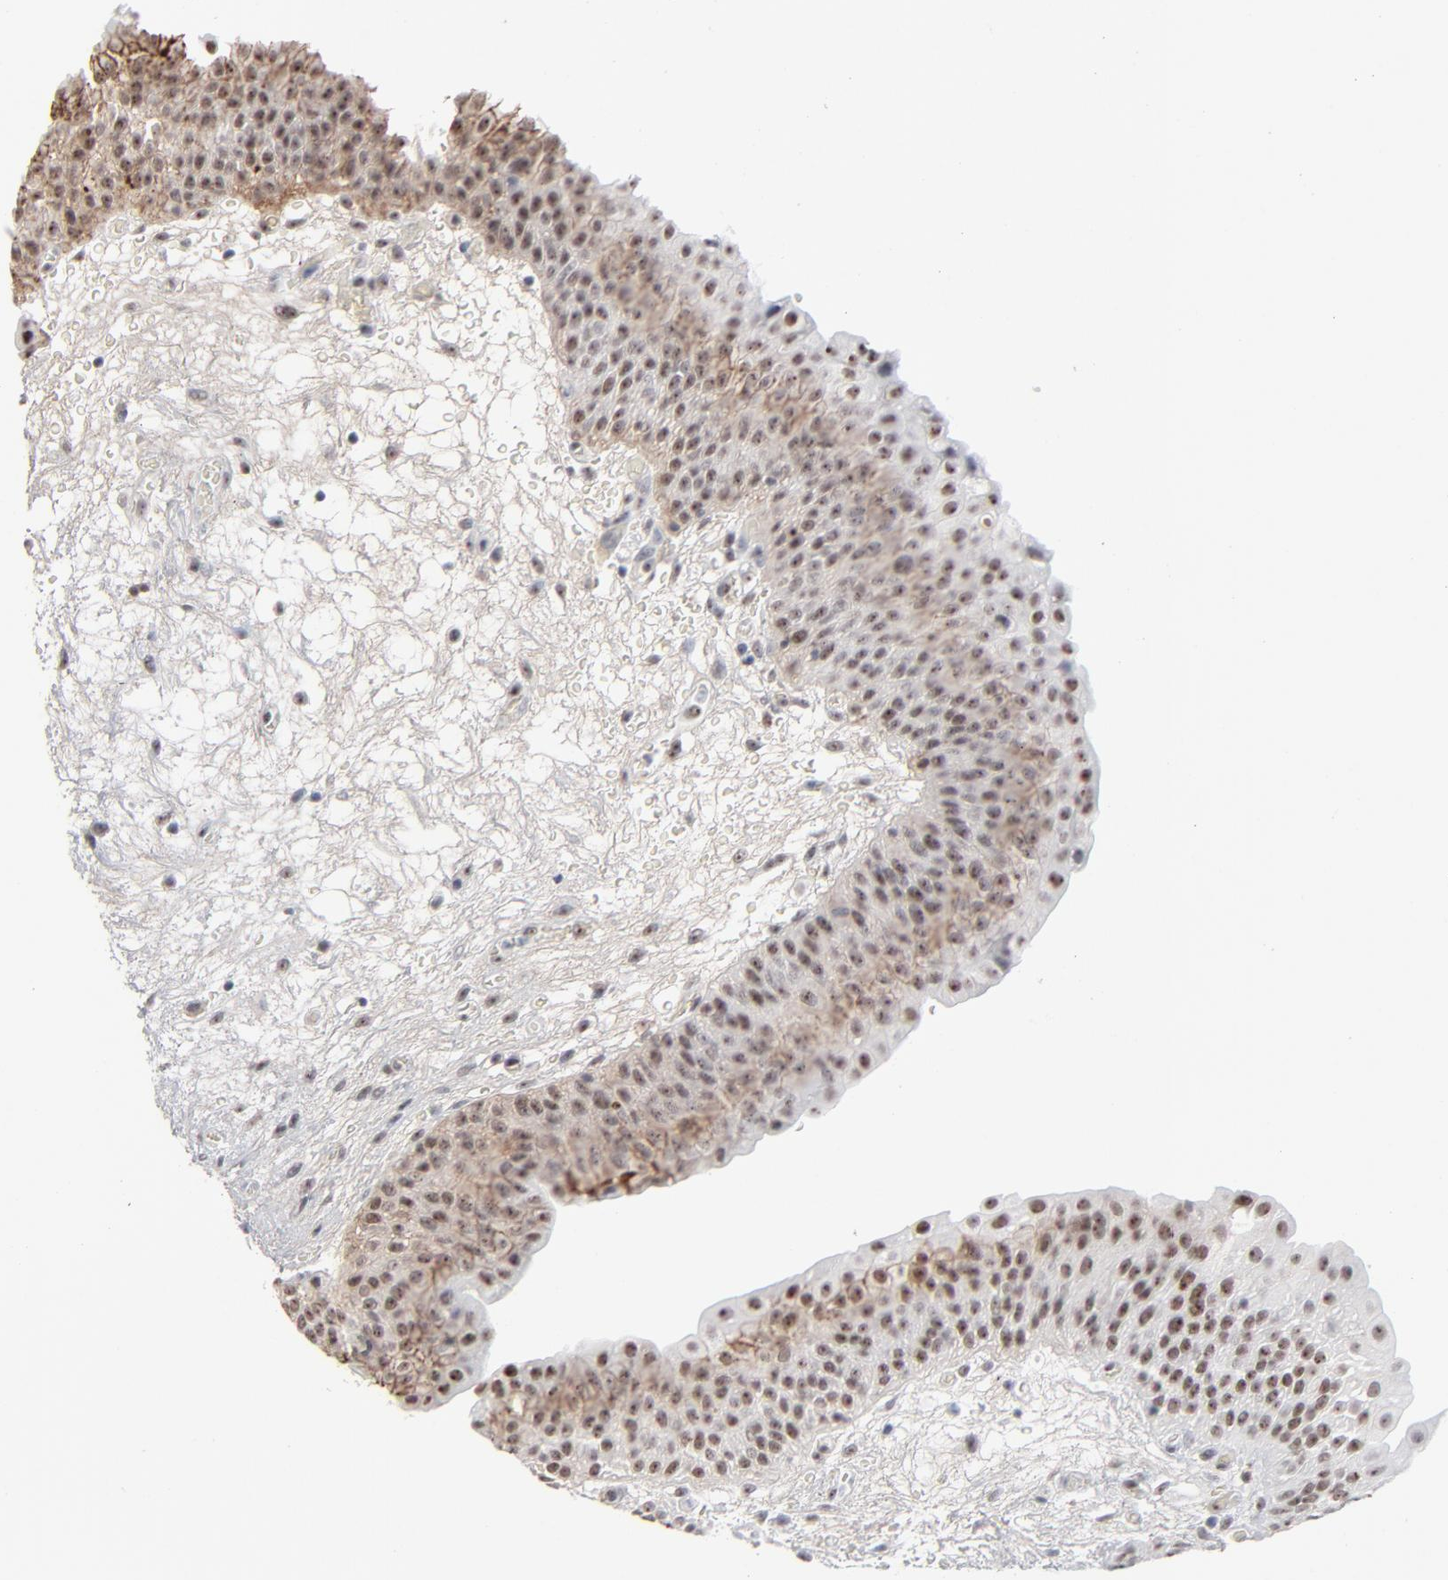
{"staining": {"intensity": "moderate", "quantity": ">75%", "location": "nuclear"}, "tissue": "urinary bladder", "cell_type": "Urothelial cells", "image_type": "normal", "snomed": [{"axis": "morphology", "description": "Normal tissue, NOS"}, {"axis": "morphology", "description": "Dysplasia, NOS"}, {"axis": "topography", "description": "Urinary bladder"}], "caption": "IHC photomicrograph of benign human urinary bladder stained for a protein (brown), which shows medium levels of moderate nuclear positivity in approximately >75% of urothelial cells.", "gene": "MPHOSPH6", "patient": {"sex": "male", "age": 35}}